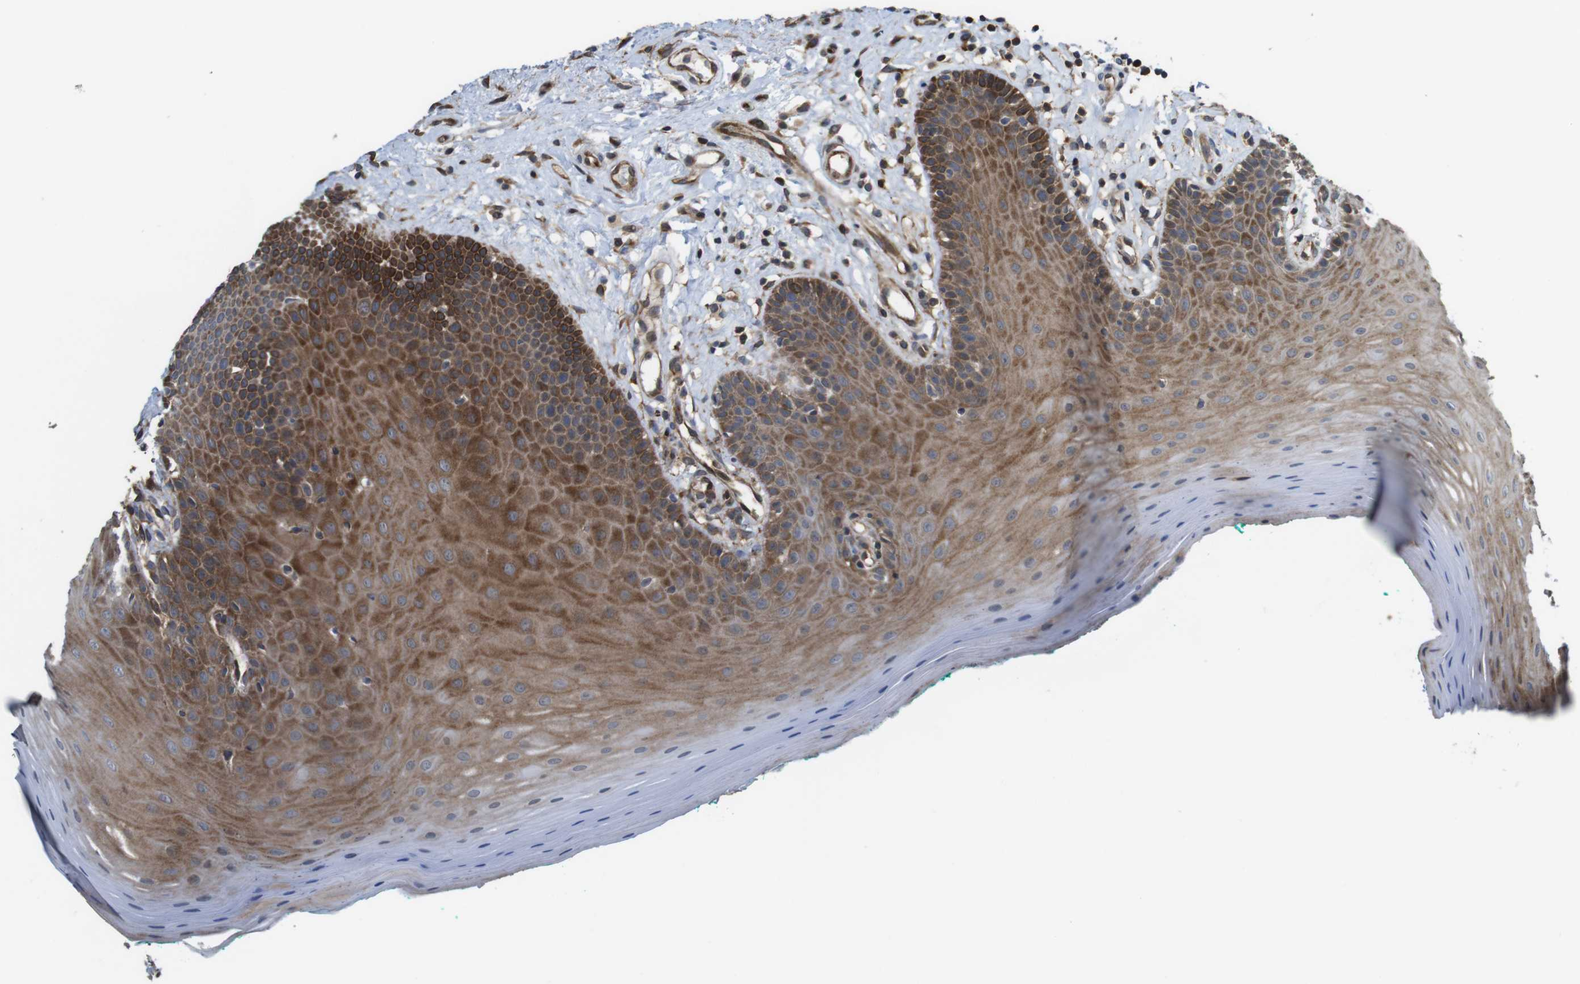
{"staining": {"intensity": "moderate", "quantity": ">75%", "location": "cytoplasmic/membranous"}, "tissue": "oral mucosa", "cell_type": "Squamous epithelial cells", "image_type": "normal", "snomed": [{"axis": "morphology", "description": "Normal tissue, NOS"}, {"axis": "topography", "description": "Skeletal muscle"}, {"axis": "topography", "description": "Oral tissue"}], "caption": "This image demonstrates IHC staining of normal human oral mucosa, with medium moderate cytoplasmic/membranous positivity in about >75% of squamous epithelial cells.", "gene": "PCOLCE2", "patient": {"sex": "male", "age": 58}}